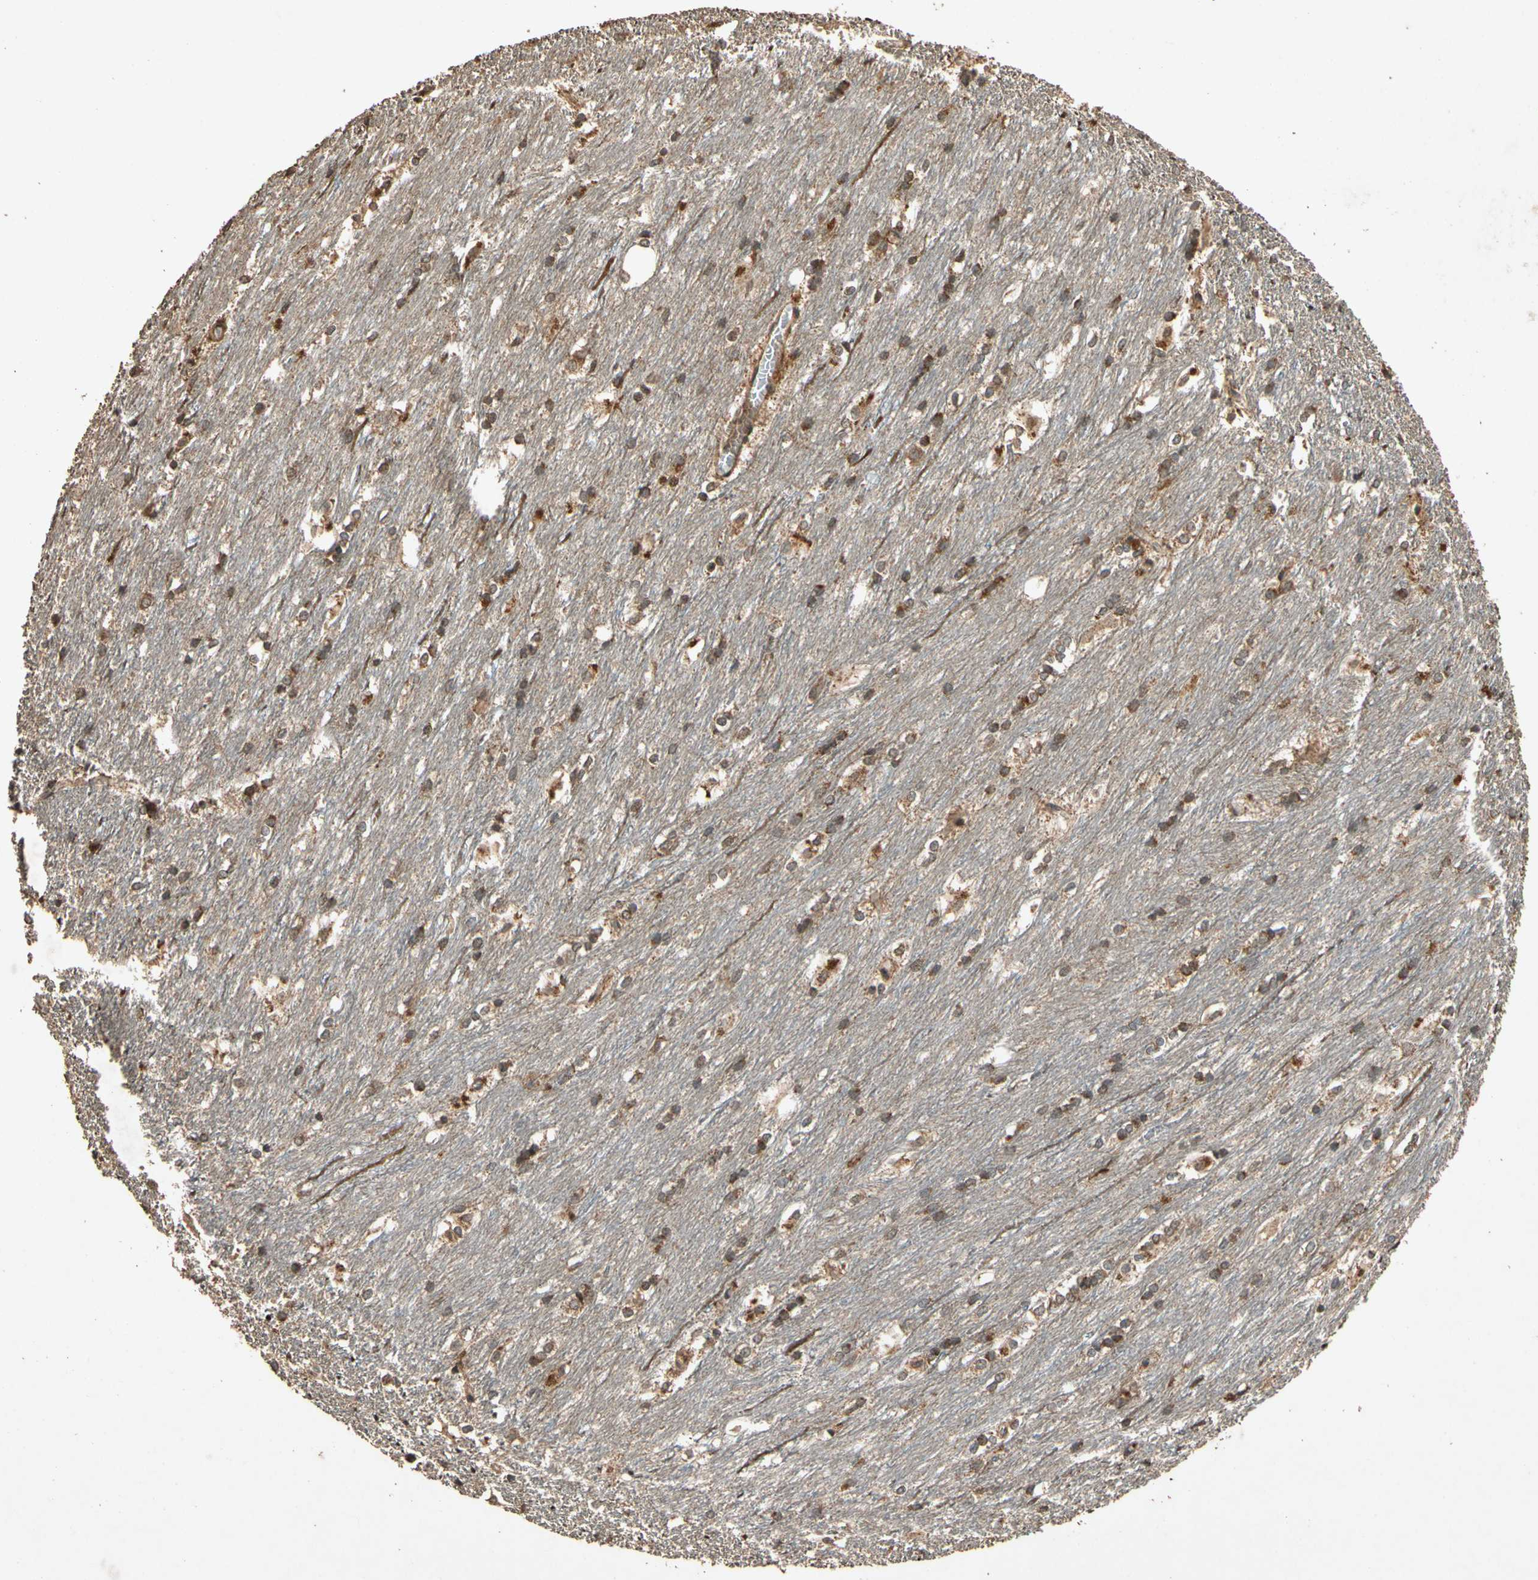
{"staining": {"intensity": "strong", "quantity": ">75%", "location": "cytoplasmic/membranous,nuclear"}, "tissue": "caudate", "cell_type": "Glial cells", "image_type": "normal", "snomed": [{"axis": "morphology", "description": "Normal tissue, NOS"}, {"axis": "topography", "description": "Lateral ventricle wall"}], "caption": "Strong cytoplasmic/membranous,nuclear positivity for a protein is identified in about >75% of glial cells of unremarkable caudate using IHC.", "gene": "TXN2", "patient": {"sex": "female", "age": 19}}